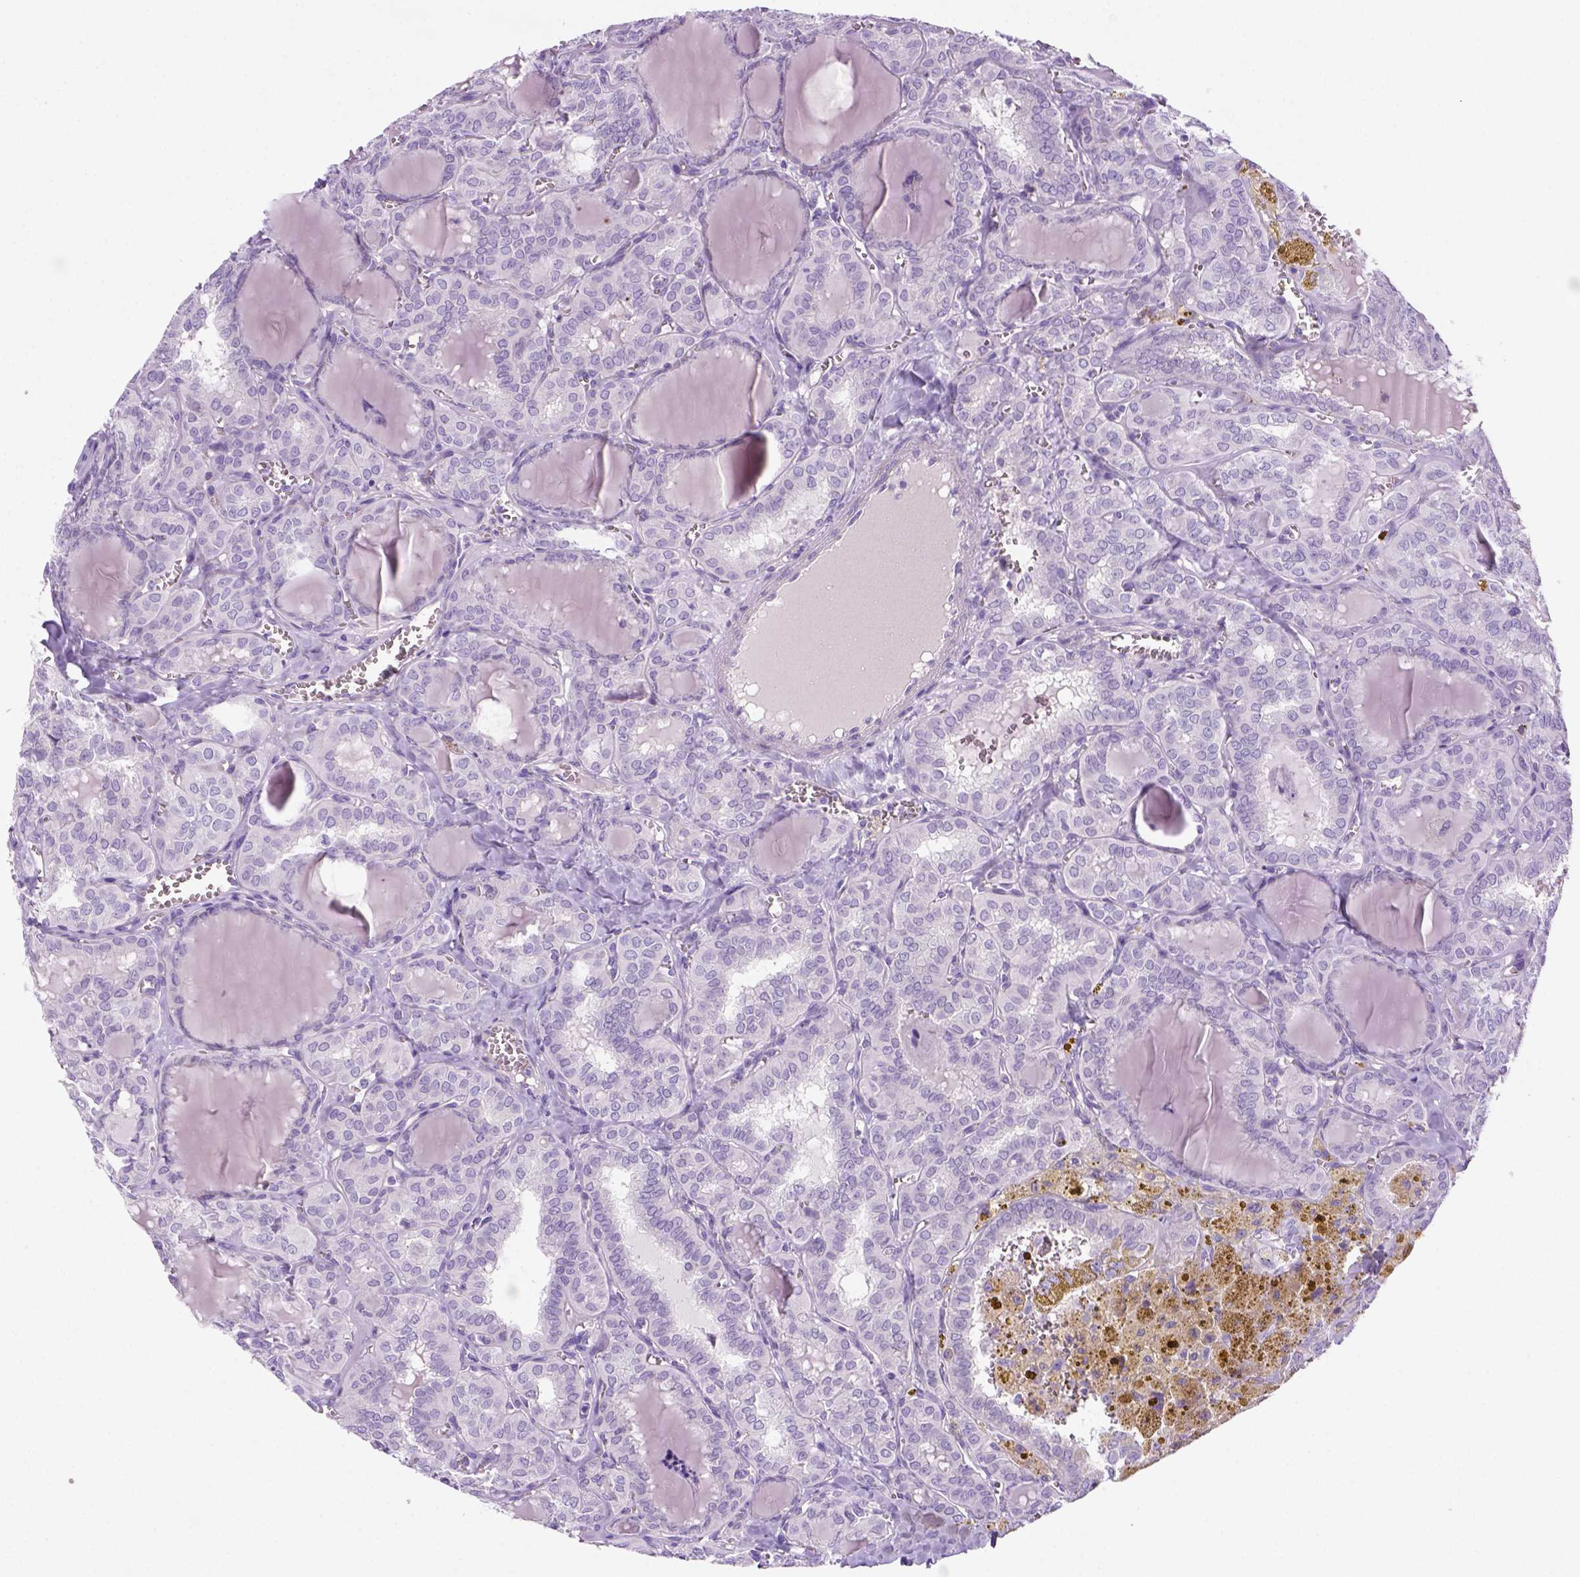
{"staining": {"intensity": "negative", "quantity": "none", "location": "none"}, "tissue": "thyroid cancer", "cell_type": "Tumor cells", "image_type": "cancer", "snomed": [{"axis": "morphology", "description": "Papillary adenocarcinoma, NOS"}, {"axis": "topography", "description": "Thyroid gland"}], "caption": "High power microscopy image of an immunohistochemistry (IHC) micrograph of thyroid papillary adenocarcinoma, revealing no significant positivity in tumor cells.", "gene": "DNAH11", "patient": {"sex": "female", "age": 41}}